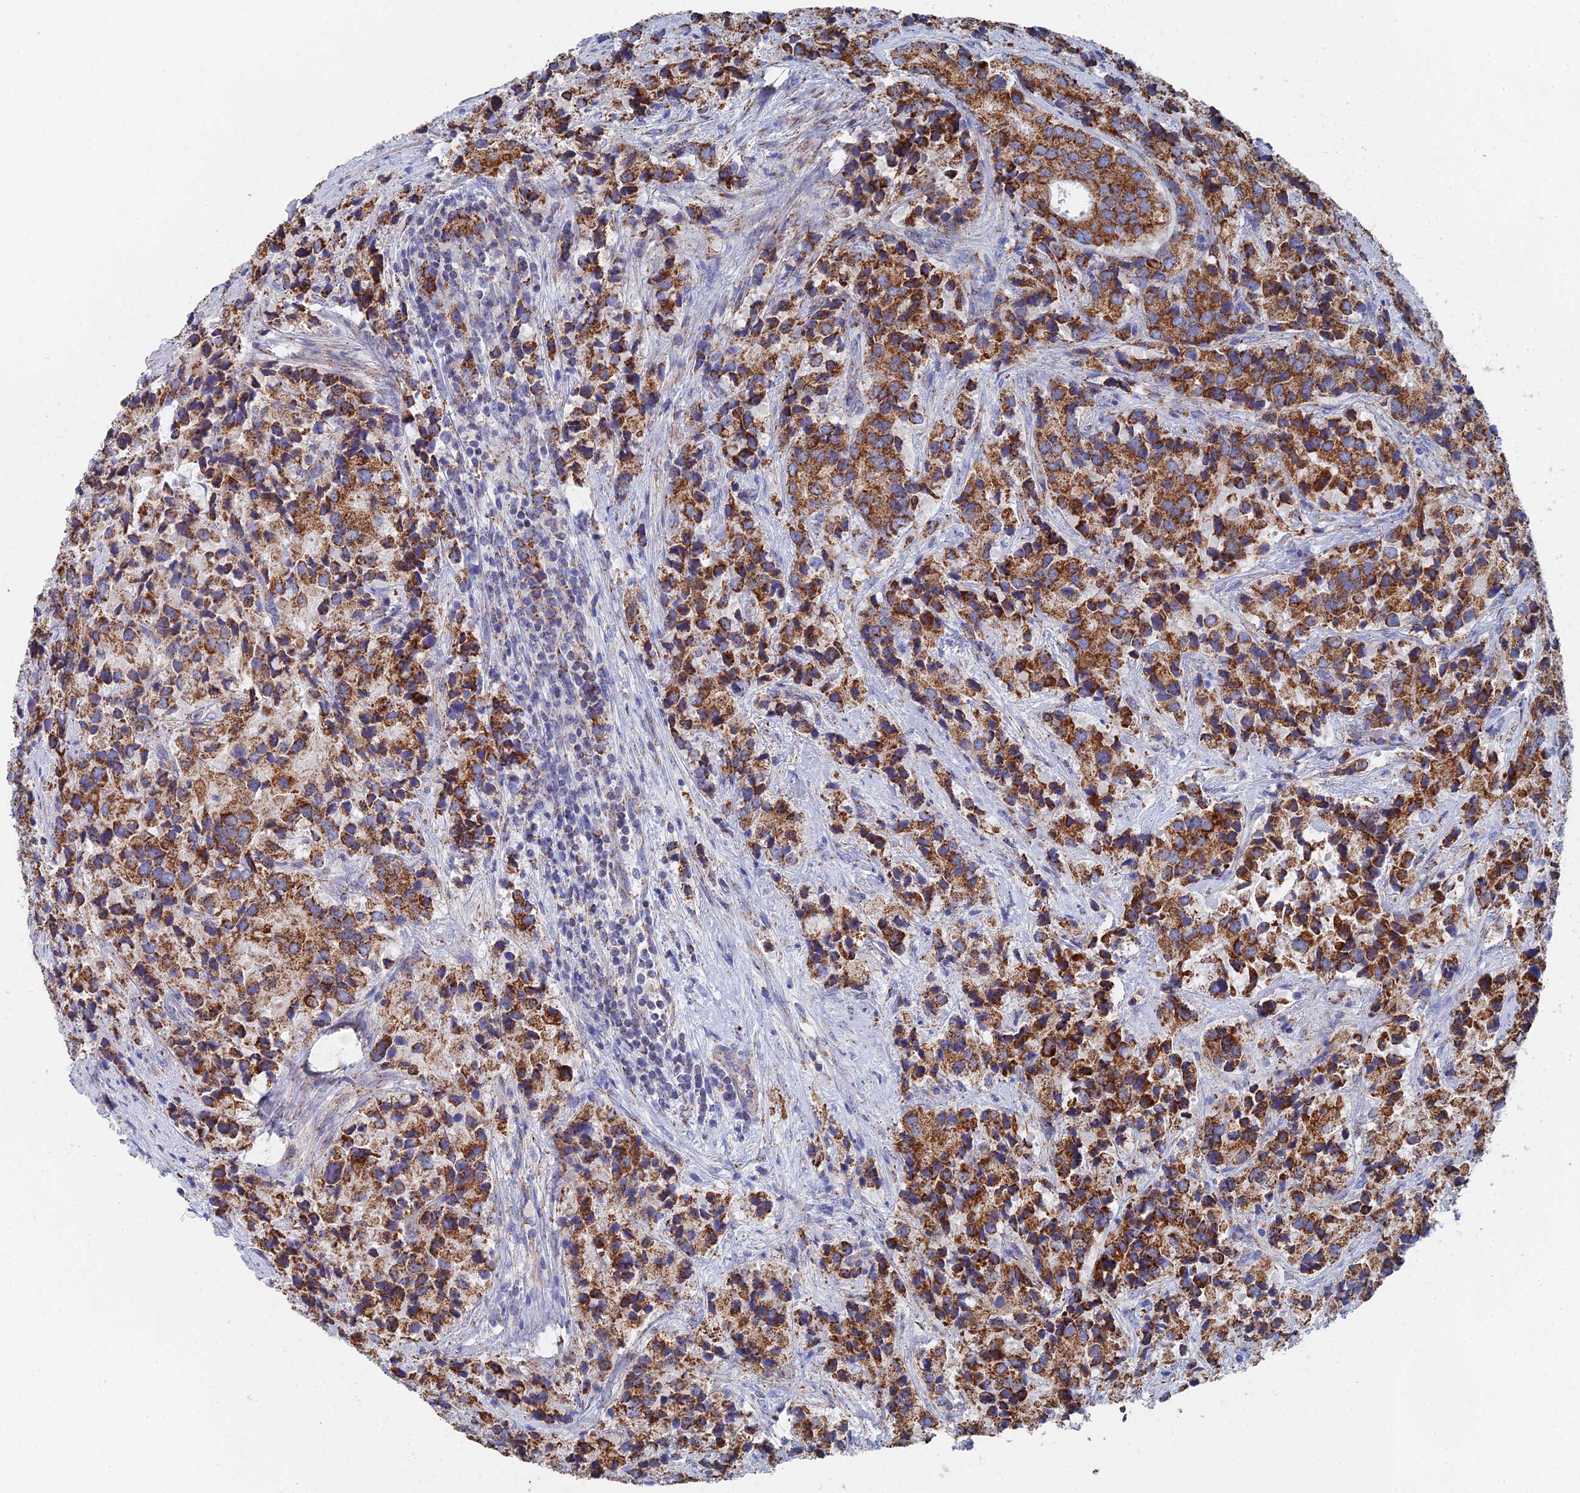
{"staining": {"intensity": "strong", "quantity": ">75%", "location": "cytoplasmic/membranous"}, "tissue": "prostate cancer", "cell_type": "Tumor cells", "image_type": "cancer", "snomed": [{"axis": "morphology", "description": "Adenocarcinoma, High grade"}, {"axis": "topography", "description": "Prostate"}], "caption": "The micrograph reveals staining of prostate cancer, revealing strong cytoplasmic/membranous protein expression (brown color) within tumor cells.", "gene": "IFT80", "patient": {"sex": "male", "age": 62}}